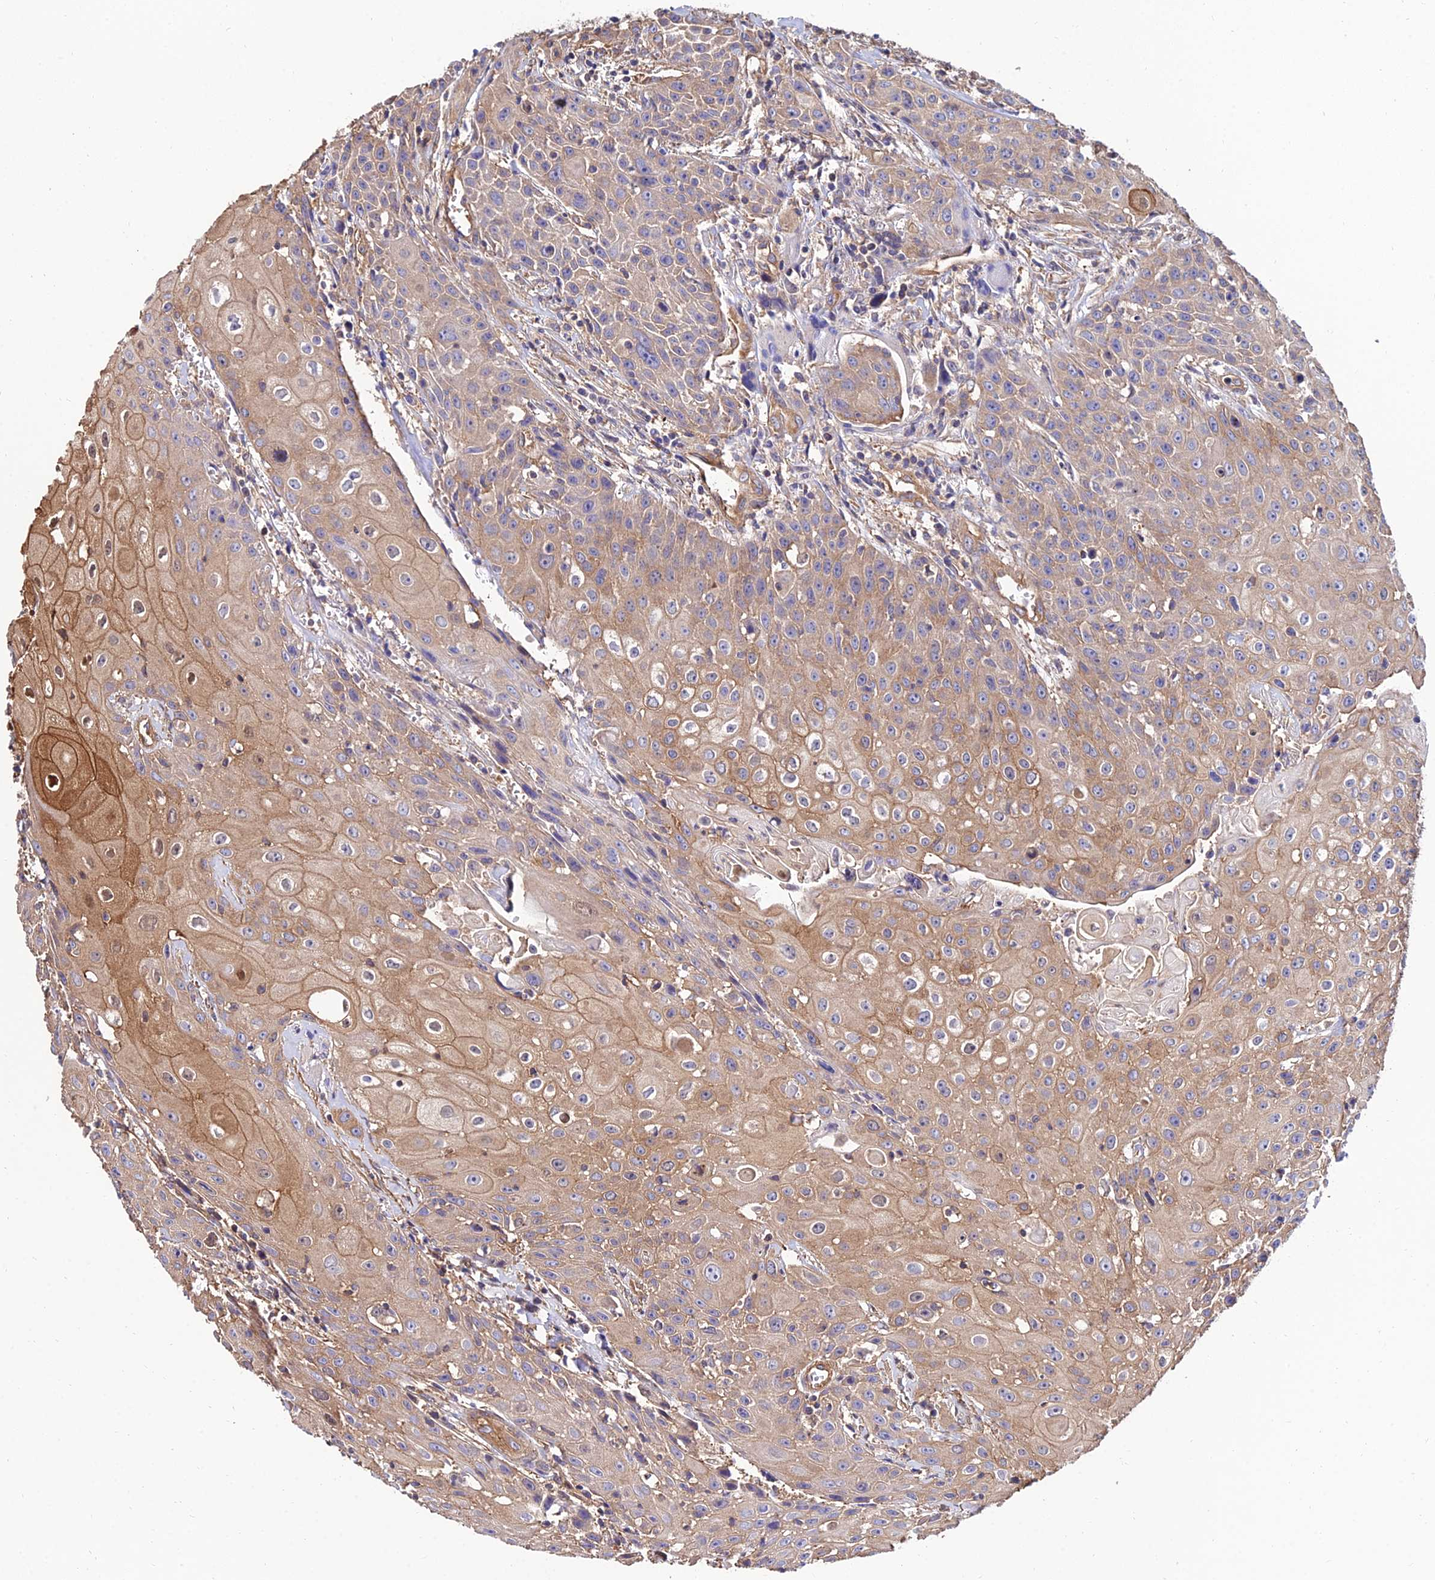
{"staining": {"intensity": "moderate", "quantity": ">75%", "location": "cytoplasmic/membranous"}, "tissue": "head and neck cancer", "cell_type": "Tumor cells", "image_type": "cancer", "snomed": [{"axis": "morphology", "description": "Squamous cell carcinoma, NOS"}, {"axis": "topography", "description": "Oral tissue"}, {"axis": "topography", "description": "Head-Neck"}], "caption": "Moderate cytoplasmic/membranous protein staining is present in about >75% of tumor cells in head and neck cancer (squamous cell carcinoma).", "gene": "CALM2", "patient": {"sex": "female", "age": 82}}